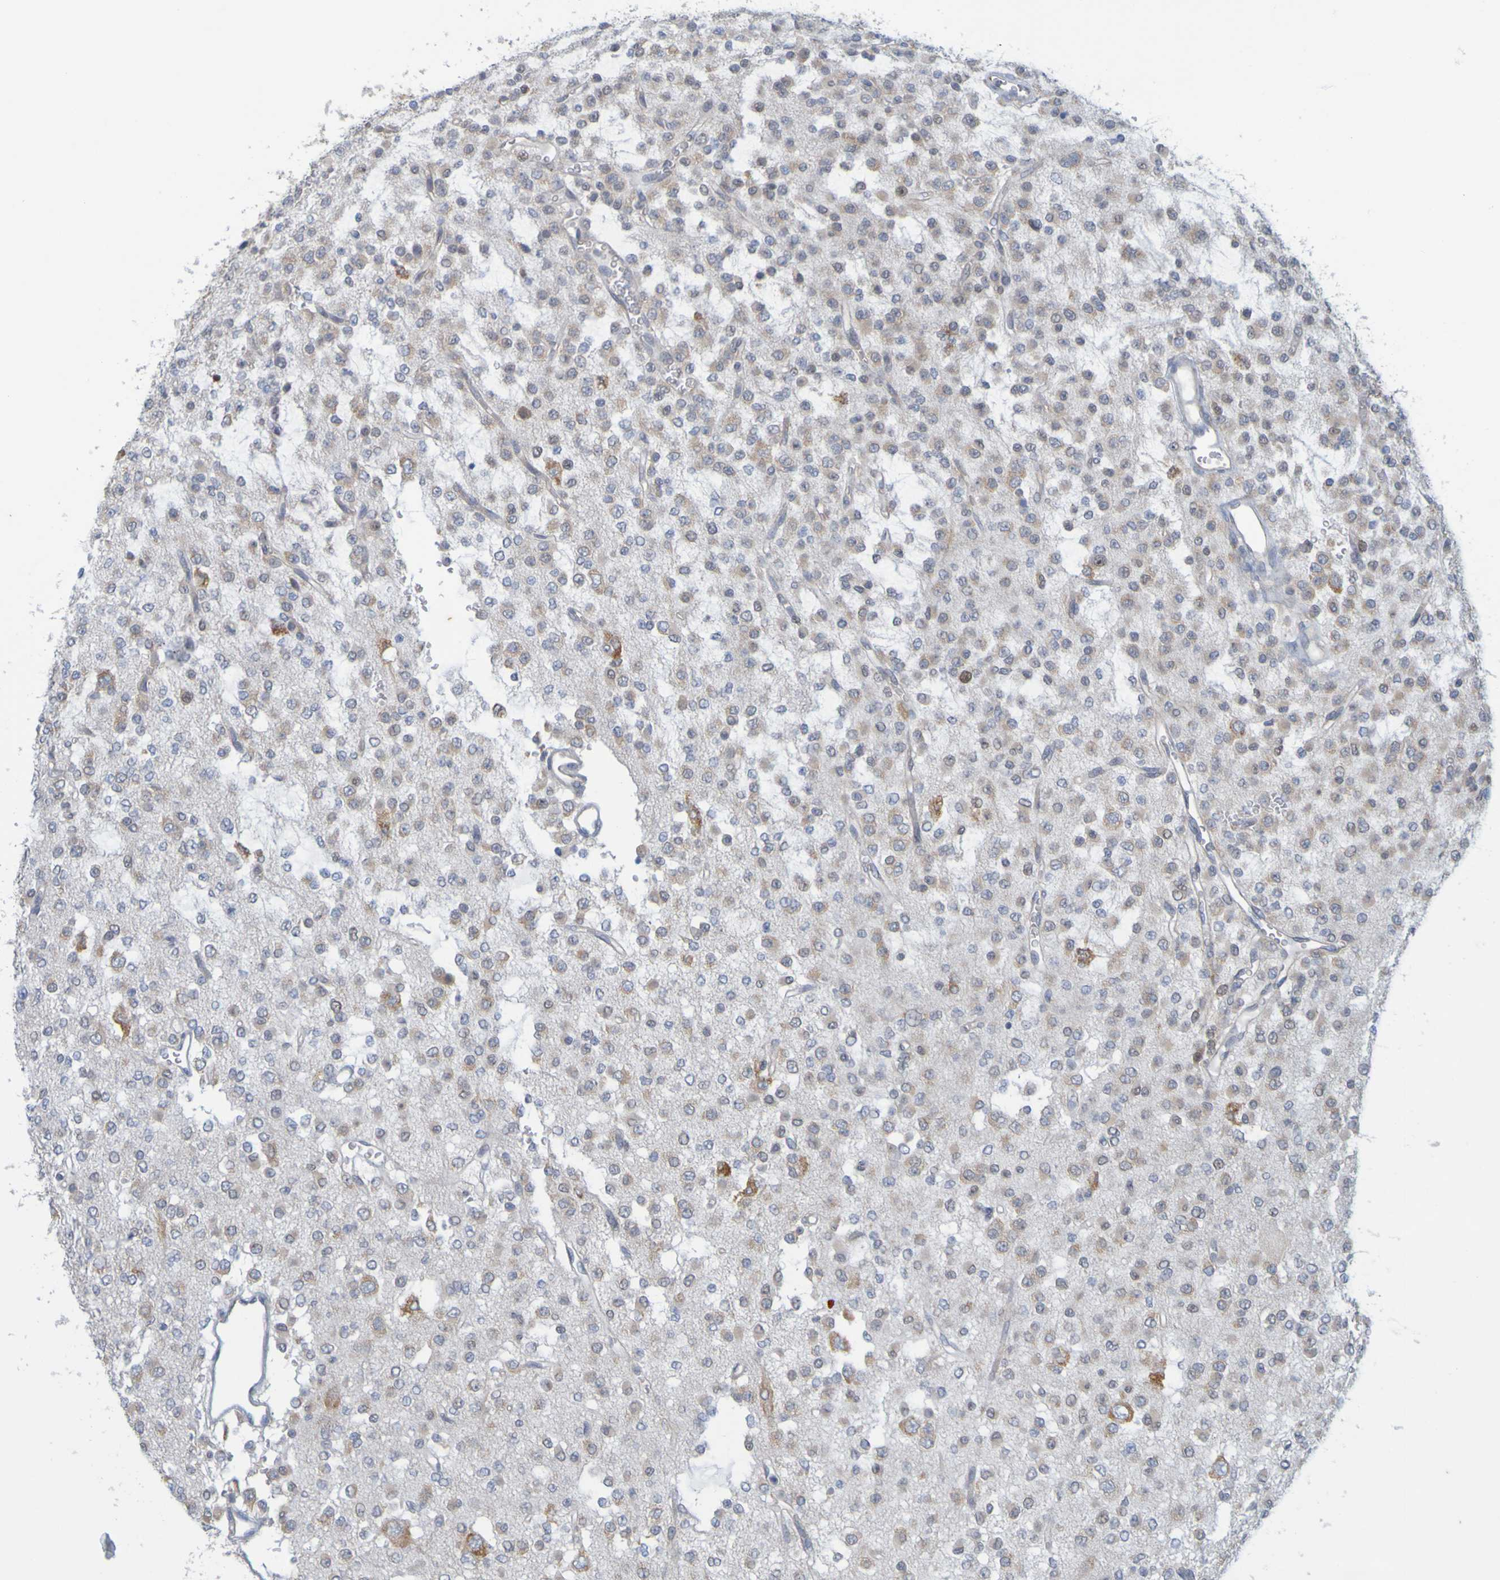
{"staining": {"intensity": "moderate", "quantity": "25%-75%", "location": "cytoplasmic/membranous"}, "tissue": "glioma", "cell_type": "Tumor cells", "image_type": "cancer", "snomed": [{"axis": "morphology", "description": "Glioma, malignant, Low grade"}, {"axis": "topography", "description": "Brain"}], "caption": "An immunohistochemistry (IHC) photomicrograph of neoplastic tissue is shown. Protein staining in brown highlights moderate cytoplasmic/membranous positivity in glioma within tumor cells.", "gene": "MOGS", "patient": {"sex": "male", "age": 38}}